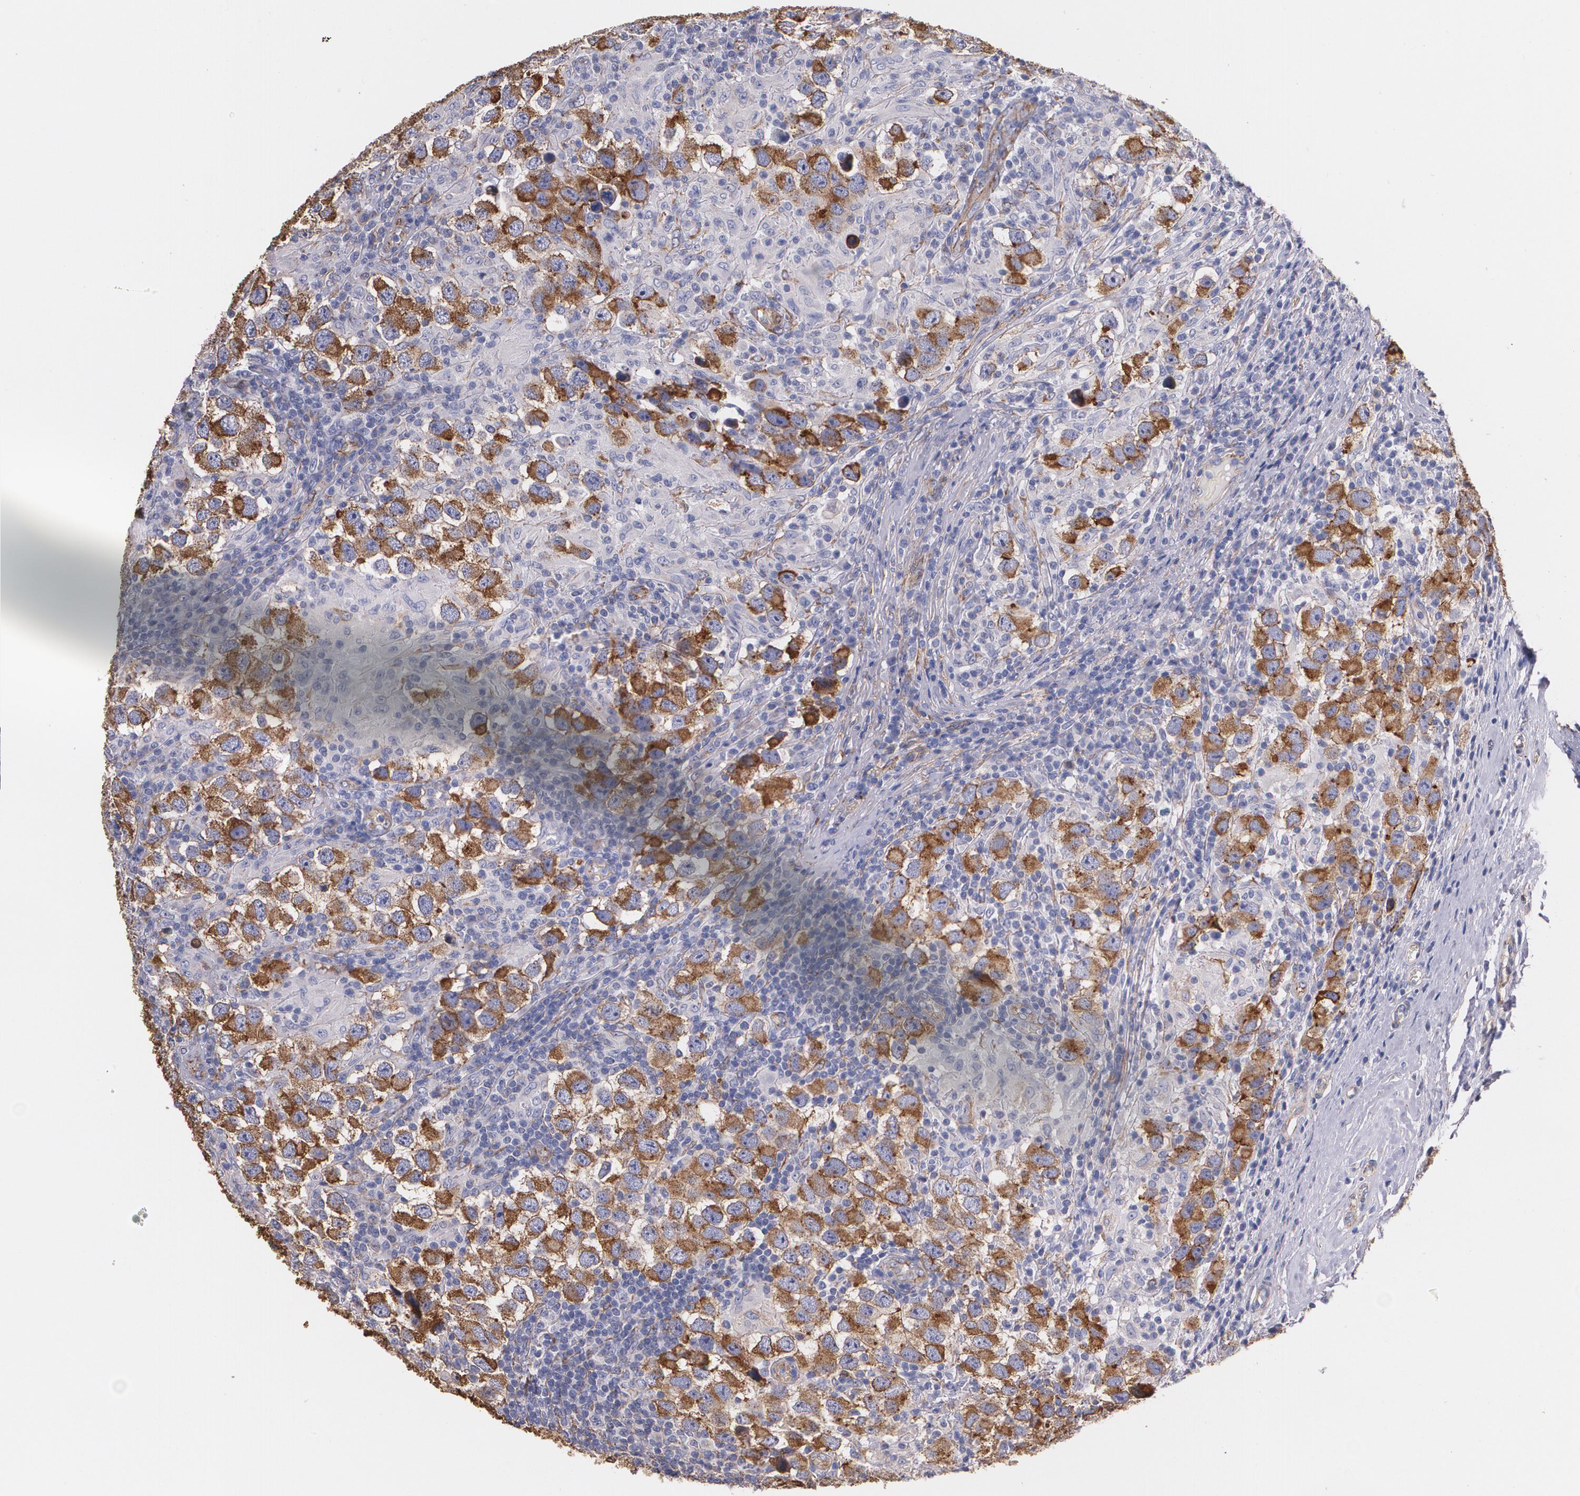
{"staining": {"intensity": "moderate", "quantity": ">75%", "location": "cytoplasmic/membranous"}, "tissue": "testis cancer", "cell_type": "Tumor cells", "image_type": "cancer", "snomed": [{"axis": "morphology", "description": "Carcinoma, Embryonal, NOS"}, {"axis": "topography", "description": "Testis"}], "caption": "IHC (DAB (3,3'-diaminobenzidine)) staining of human embryonal carcinoma (testis) displays moderate cytoplasmic/membranous protein staining in about >75% of tumor cells.", "gene": "TJP1", "patient": {"sex": "male", "age": 21}}